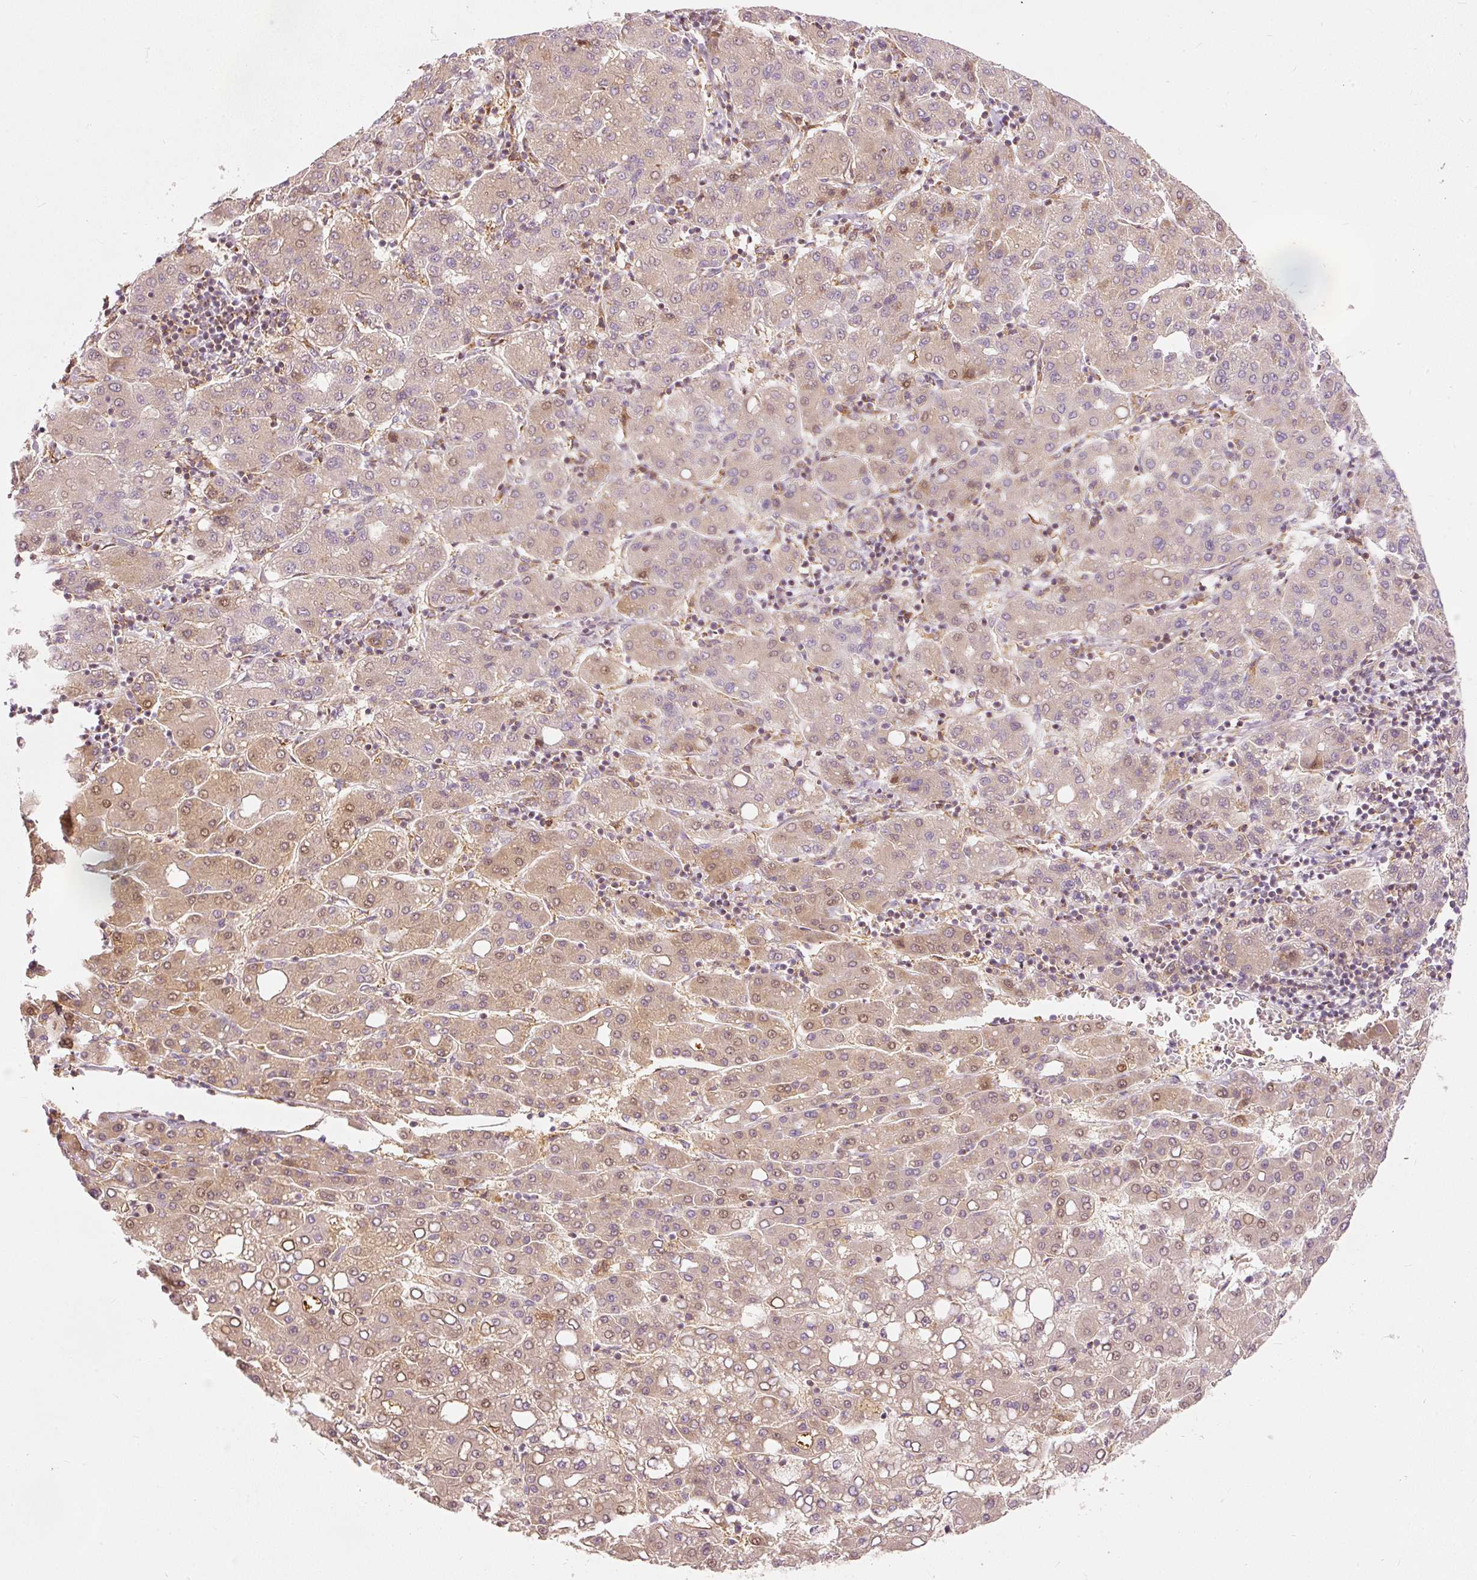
{"staining": {"intensity": "moderate", "quantity": "25%-75%", "location": "cytoplasmic/membranous,nuclear"}, "tissue": "liver cancer", "cell_type": "Tumor cells", "image_type": "cancer", "snomed": [{"axis": "morphology", "description": "Carcinoma, Hepatocellular, NOS"}, {"axis": "topography", "description": "Liver"}], "caption": "Moderate cytoplasmic/membranous and nuclear protein expression is seen in approximately 25%-75% of tumor cells in liver hepatocellular carcinoma. Ihc stains the protein in brown and the nuclei are stained blue.", "gene": "SNAPC5", "patient": {"sex": "male", "age": 65}}